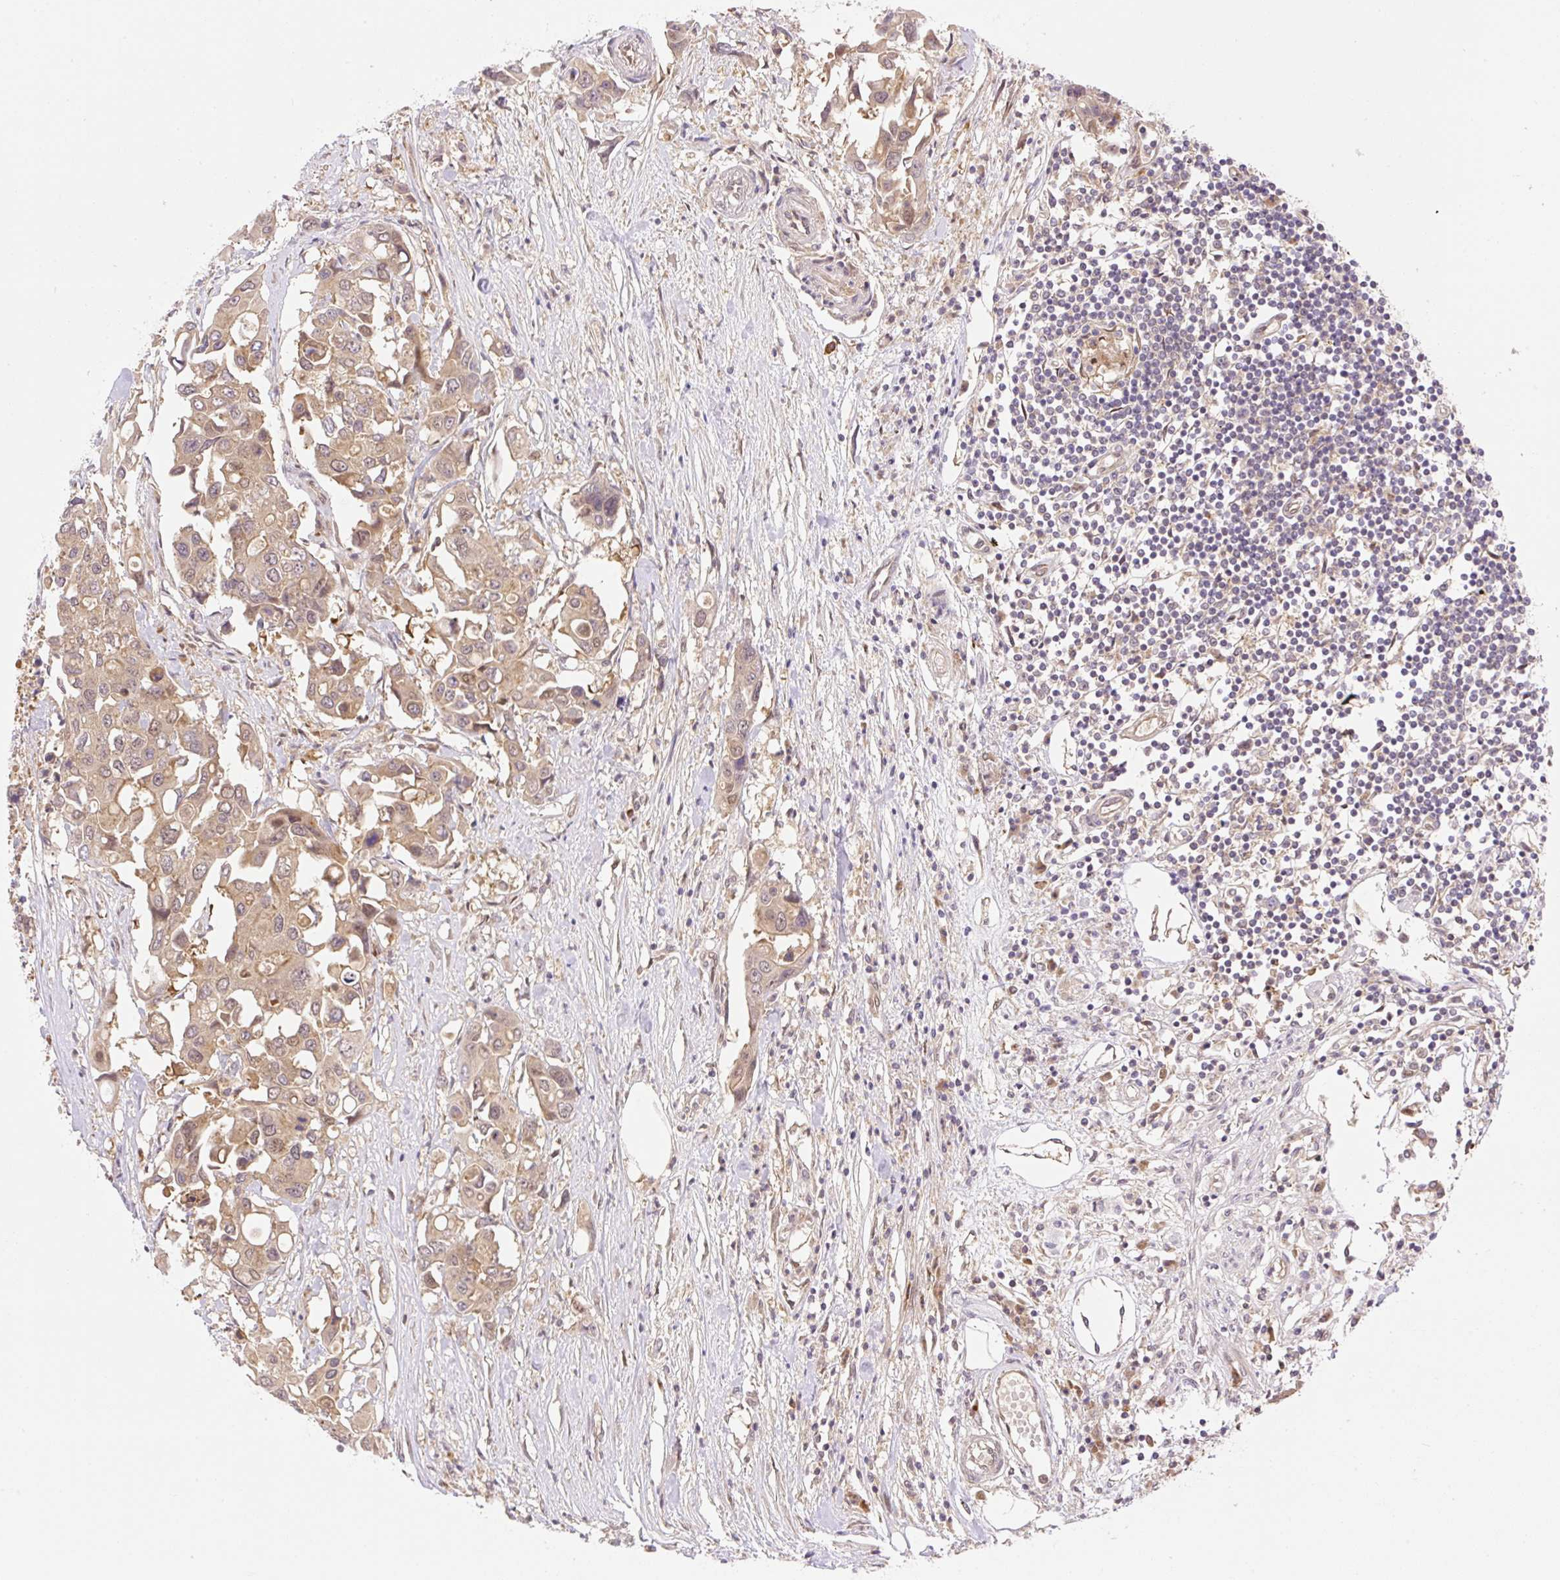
{"staining": {"intensity": "moderate", "quantity": ">75%", "location": "cytoplasmic/membranous,nuclear"}, "tissue": "colorectal cancer", "cell_type": "Tumor cells", "image_type": "cancer", "snomed": [{"axis": "morphology", "description": "Adenocarcinoma, NOS"}, {"axis": "topography", "description": "Colon"}], "caption": "Immunohistochemical staining of colorectal cancer displays moderate cytoplasmic/membranous and nuclear protein expression in about >75% of tumor cells.", "gene": "VPS25", "patient": {"sex": "male", "age": 77}}